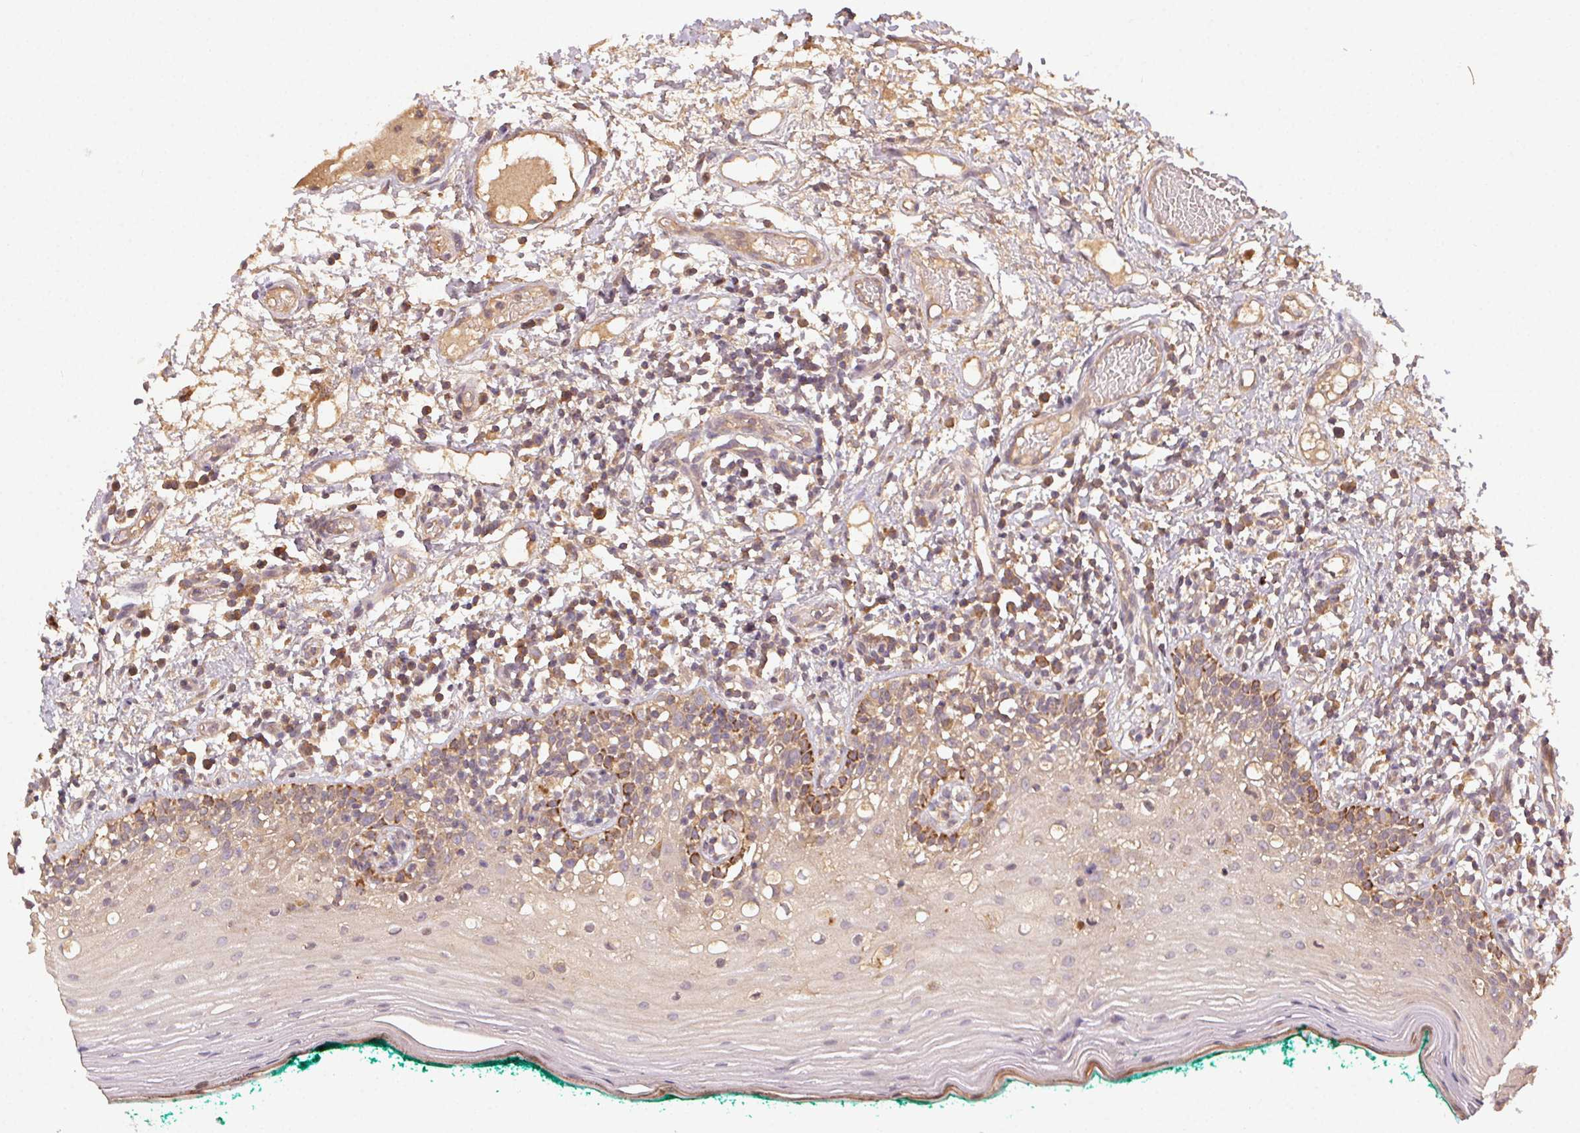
{"staining": {"intensity": "moderate", "quantity": "25%-75%", "location": "cytoplasmic/membranous"}, "tissue": "oral mucosa", "cell_type": "Squamous epithelial cells", "image_type": "normal", "snomed": [{"axis": "morphology", "description": "Normal tissue, NOS"}, {"axis": "topography", "description": "Oral tissue"}], "caption": "The photomicrograph displays staining of unremarkable oral mucosa, revealing moderate cytoplasmic/membranous protein positivity (brown color) within squamous epithelial cells.", "gene": "RALA", "patient": {"sex": "female", "age": 83}}